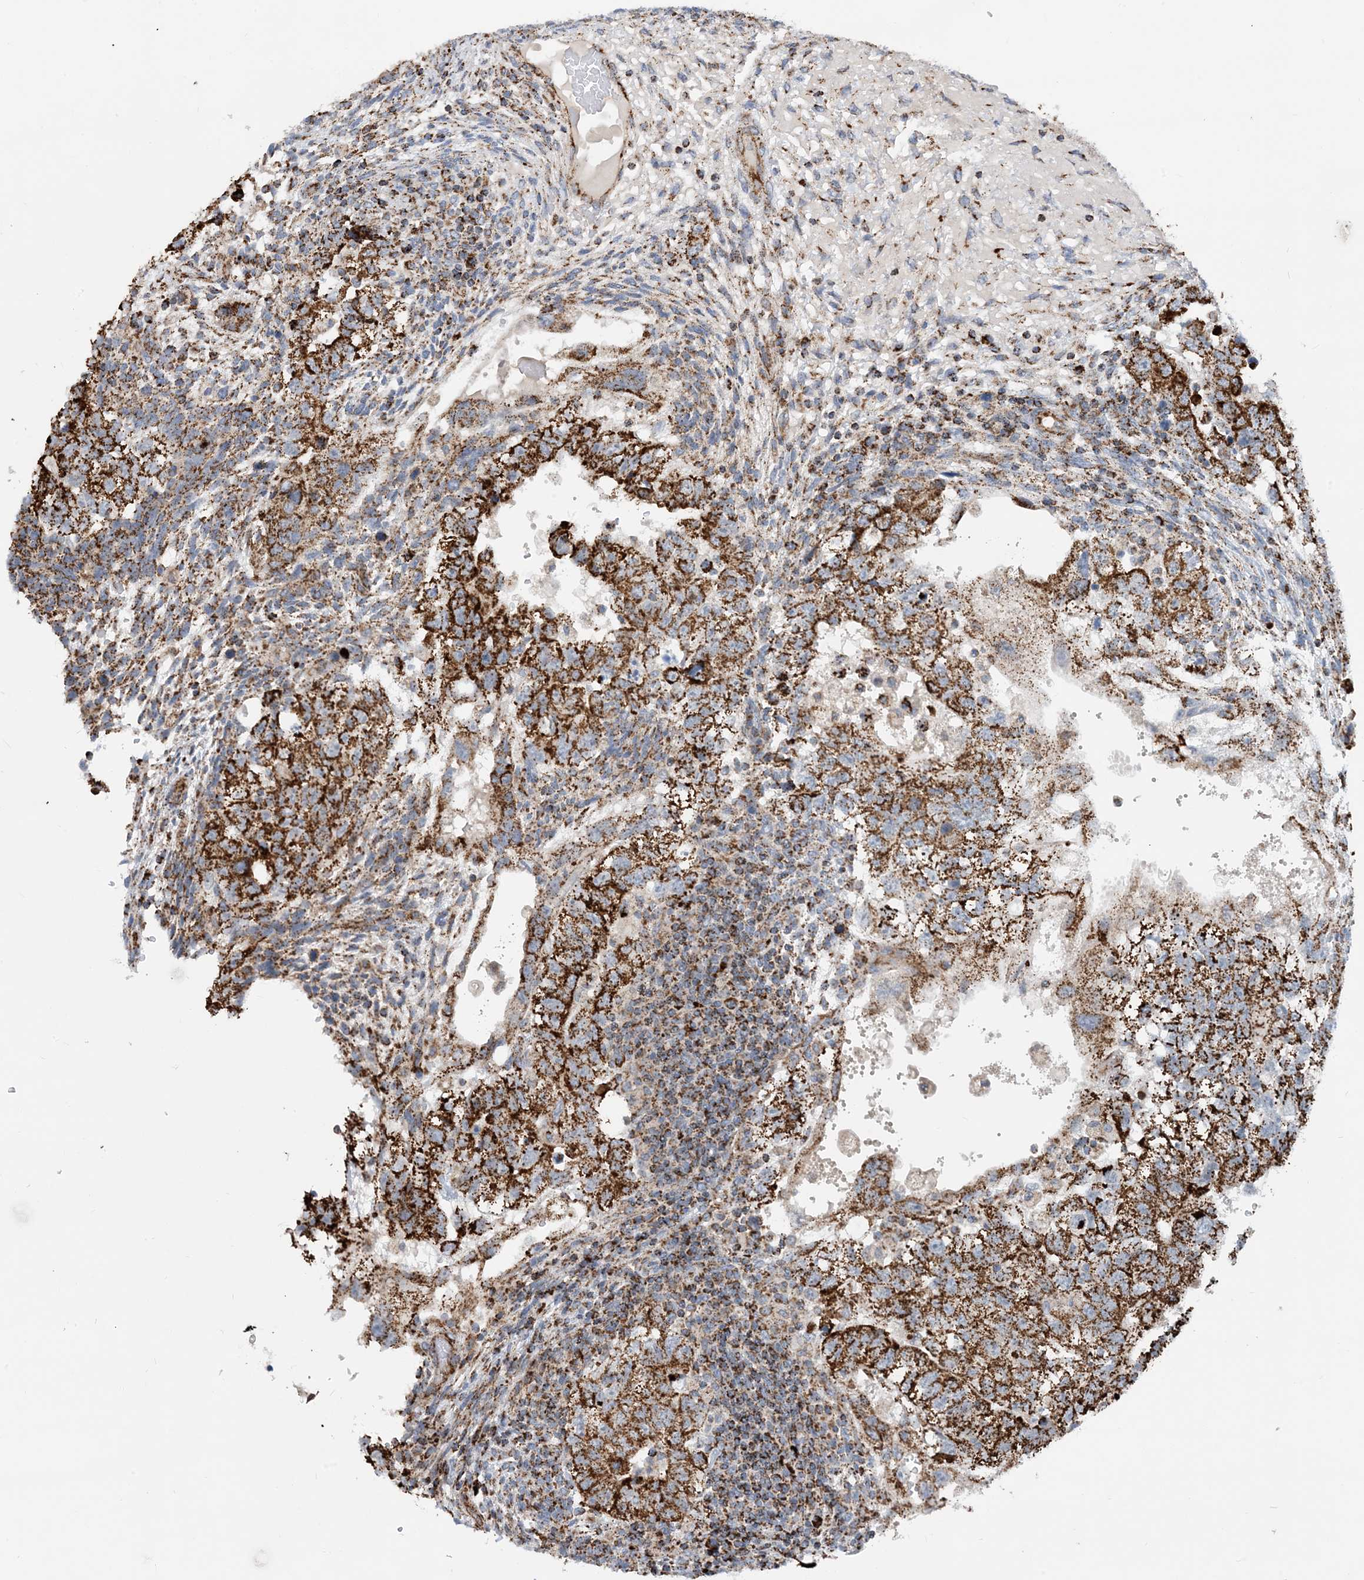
{"staining": {"intensity": "strong", "quantity": ">75%", "location": "cytoplasmic/membranous"}, "tissue": "testis cancer", "cell_type": "Tumor cells", "image_type": "cancer", "snomed": [{"axis": "morphology", "description": "Carcinoma, Embryonal, NOS"}, {"axis": "topography", "description": "Testis"}], "caption": "Immunohistochemistry of human testis embryonal carcinoma exhibits high levels of strong cytoplasmic/membranous staining in approximately >75% of tumor cells.", "gene": "PCDHGA1", "patient": {"sex": "male", "age": 36}}